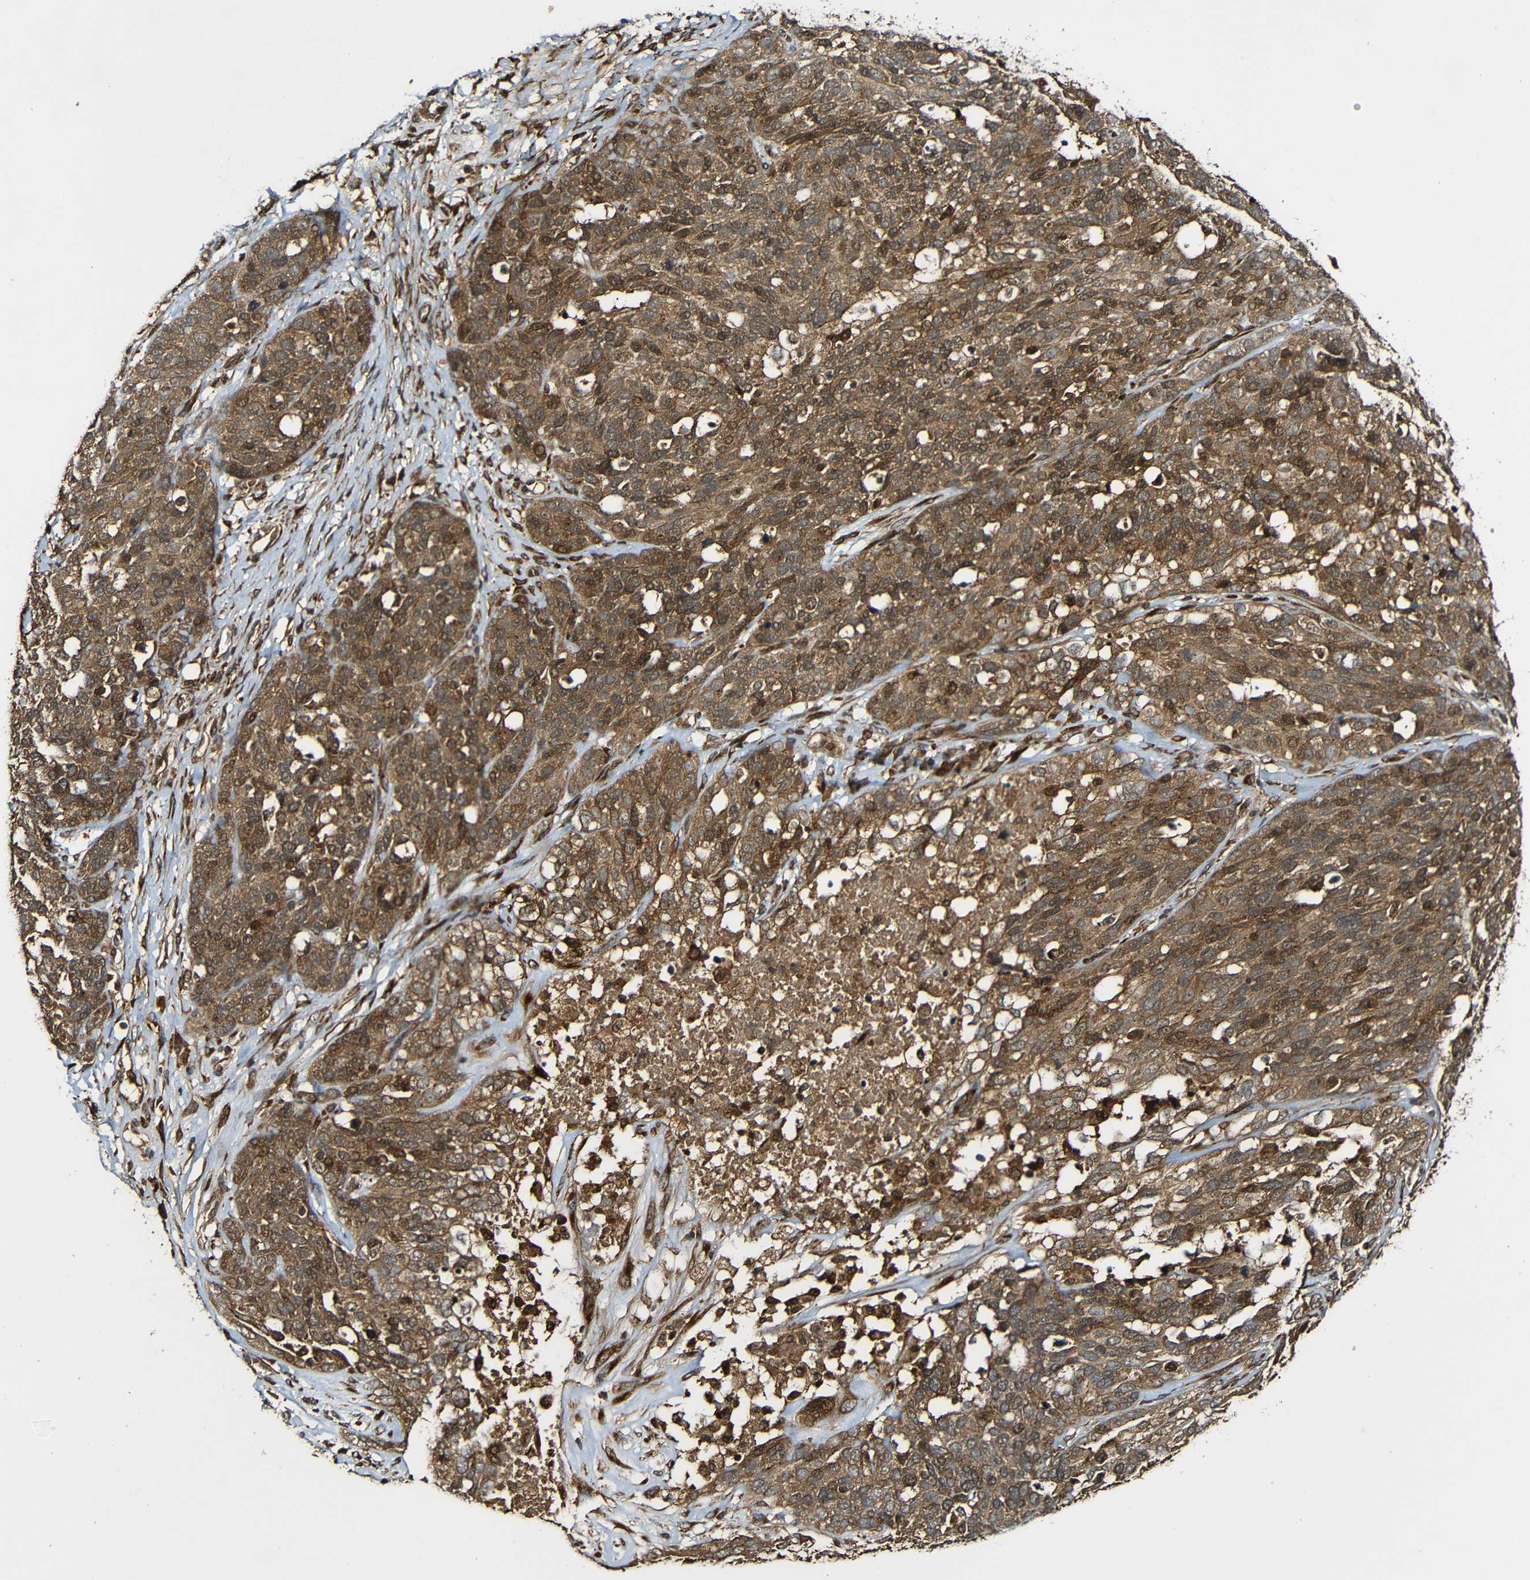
{"staining": {"intensity": "moderate", "quantity": ">75%", "location": "cytoplasmic/membranous"}, "tissue": "ovarian cancer", "cell_type": "Tumor cells", "image_type": "cancer", "snomed": [{"axis": "morphology", "description": "Cystadenocarcinoma, serous, NOS"}, {"axis": "topography", "description": "Ovary"}], "caption": "Human ovarian serous cystadenocarcinoma stained with a brown dye displays moderate cytoplasmic/membranous positive positivity in approximately >75% of tumor cells.", "gene": "CASP8", "patient": {"sex": "female", "age": 44}}